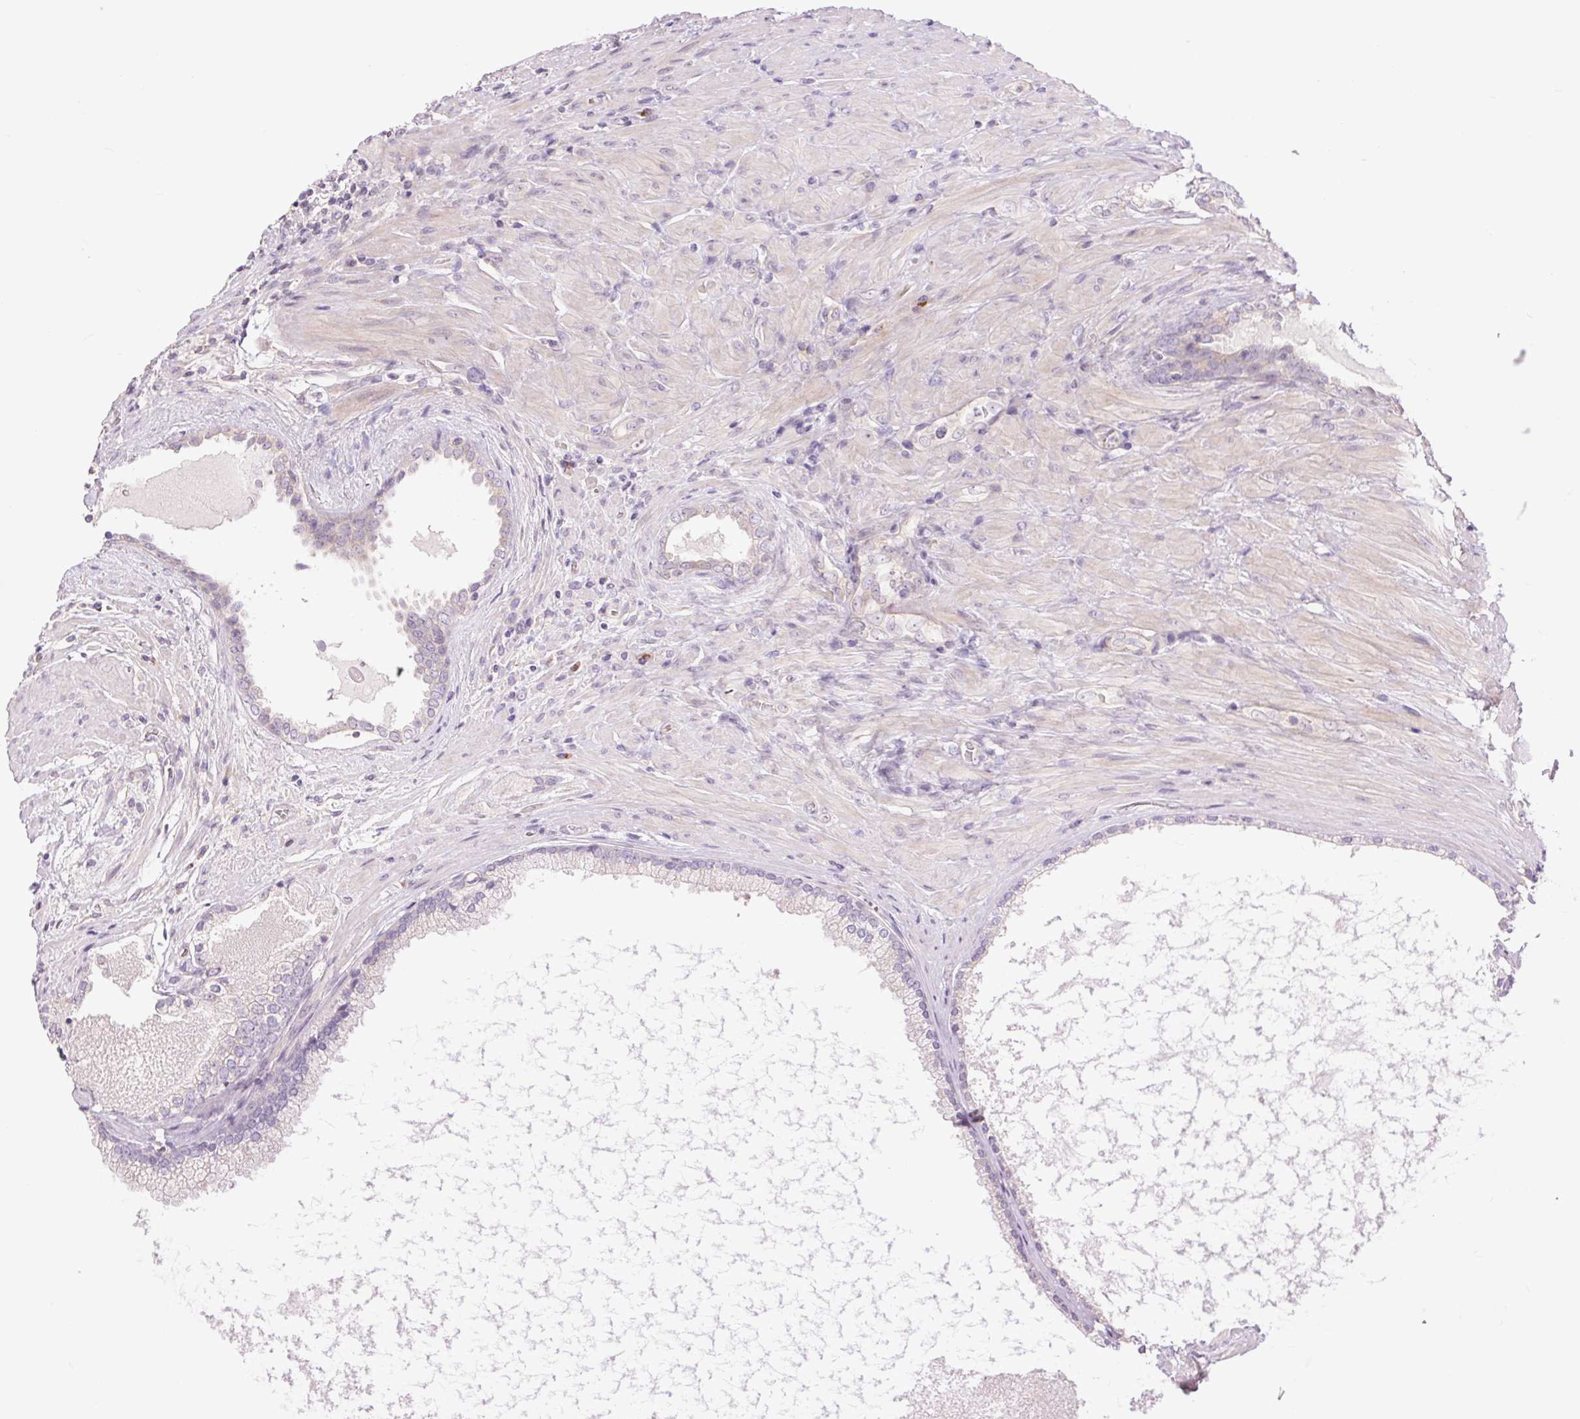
{"staining": {"intensity": "negative", "quantity": "none", "location": "none"}, "tissue": "prostate cancer", "cell_type": "Tumor cells", "image_type": "cancer", "snomed": [{"axis": "morphology", "description": "Adenocarcinoma, High grade"}, {"axis": "topography", "description": "Prostate"}], "caption": "Protein analysis of prostate adenocarcinoma (high-grade) shows no significant staining in tumor cells.", "gene": "CTNNA3", "patient": {"sex": "male", "age": 73}}